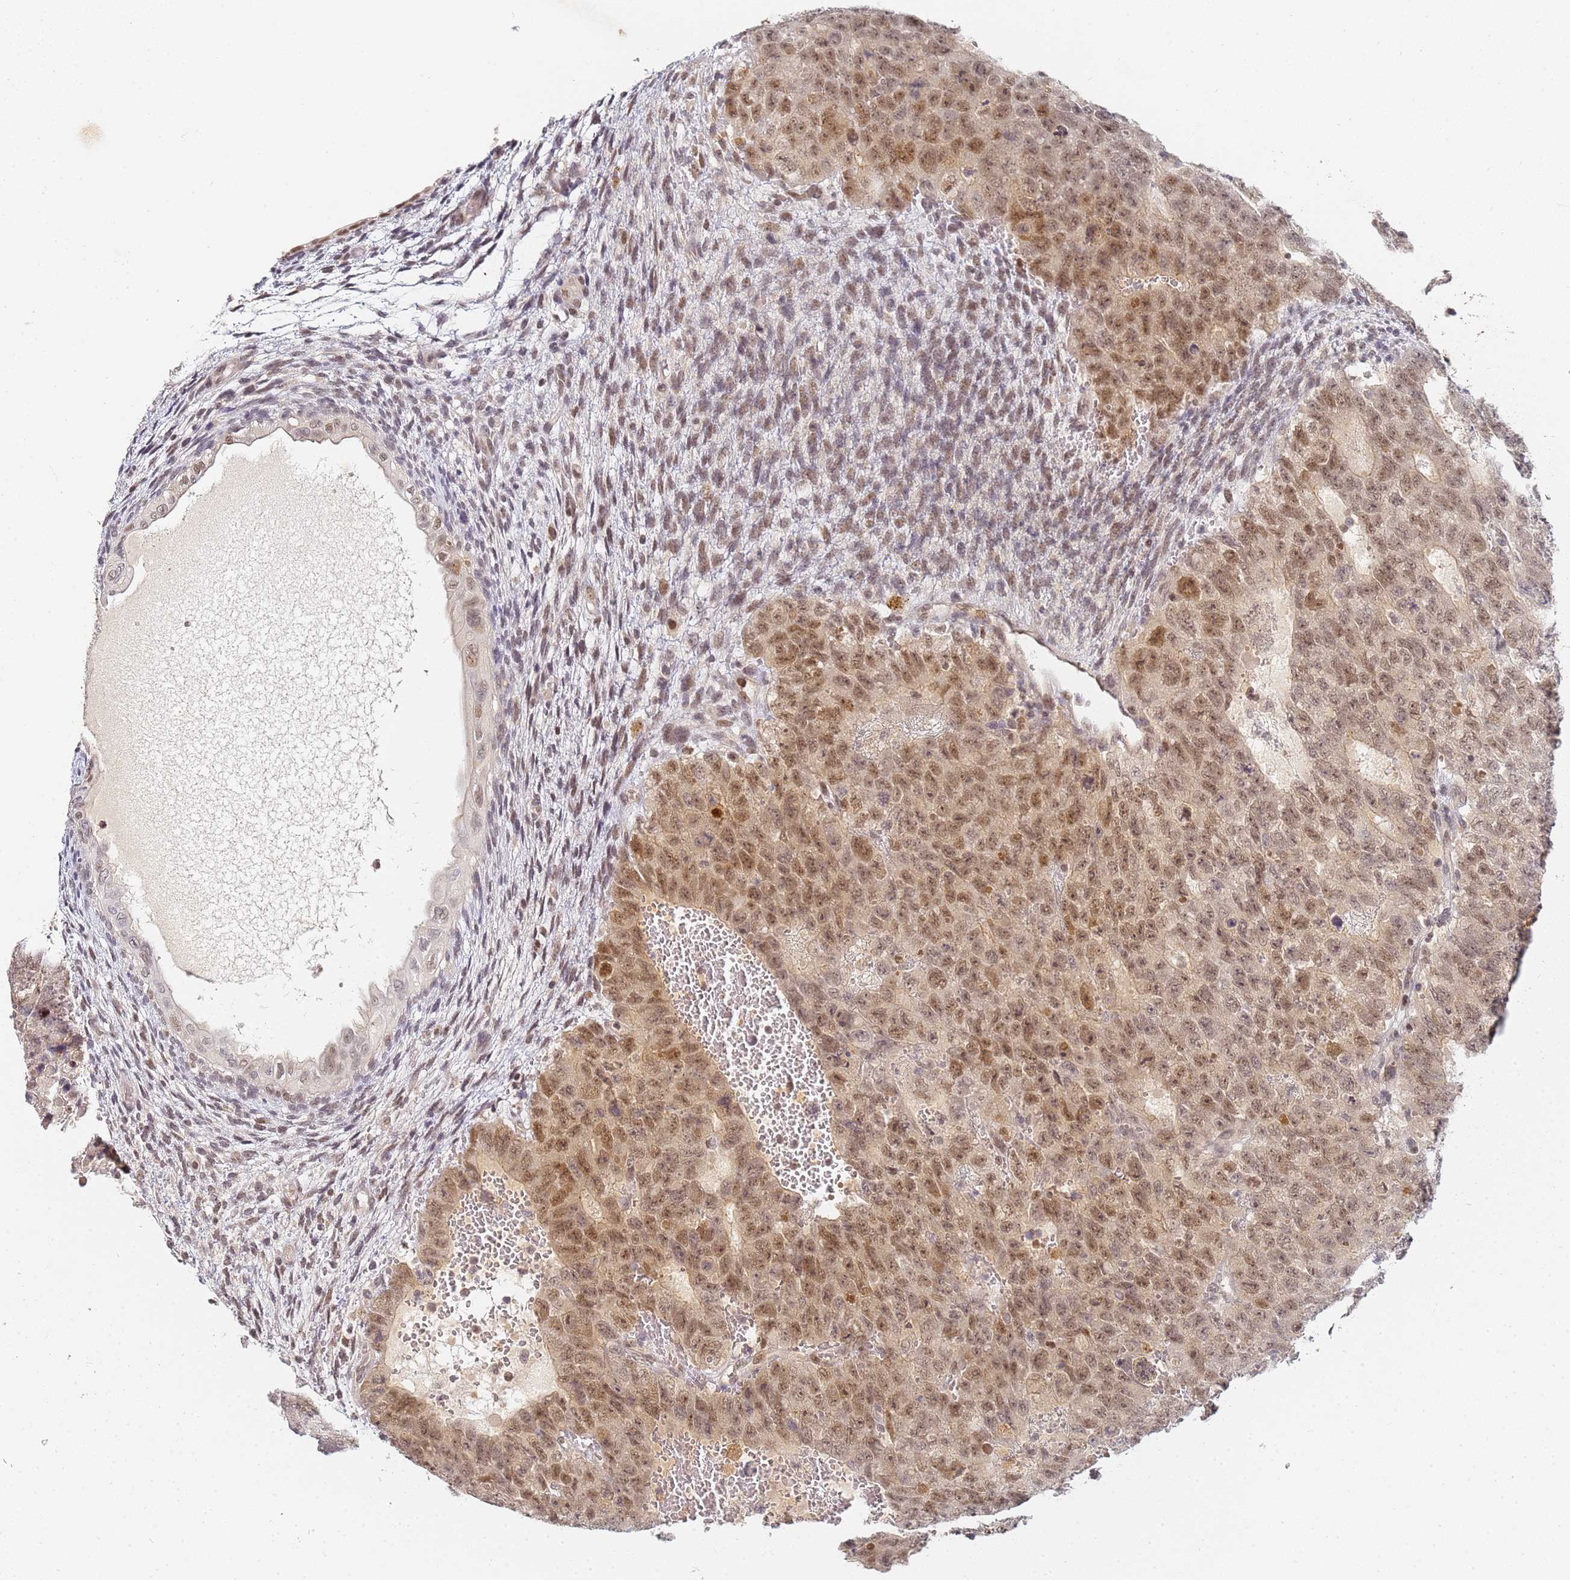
{"staining": {"intensity": "moderate", "quantity": ">75%", "location": "nuclear"}, "tissue": "testis cancer", "cell_type": "Tumor cells", "image_type": "cancer", "snomed": [{"axis": "morphology", "description": "Carcinoma, Embryonal, NOS"}, {"axis": "topography", "description": "Testis"}], "caption": "Immunohistochemistry (IHC) histopathology image of embryonal carcinoma (testis) stained for a protein (brown), which reveals medium levels of moderate nuclear expression in approximately >75% of tumor cells.", "gene": "HMCES", "patient": {"sex": "male", "age": 26}}